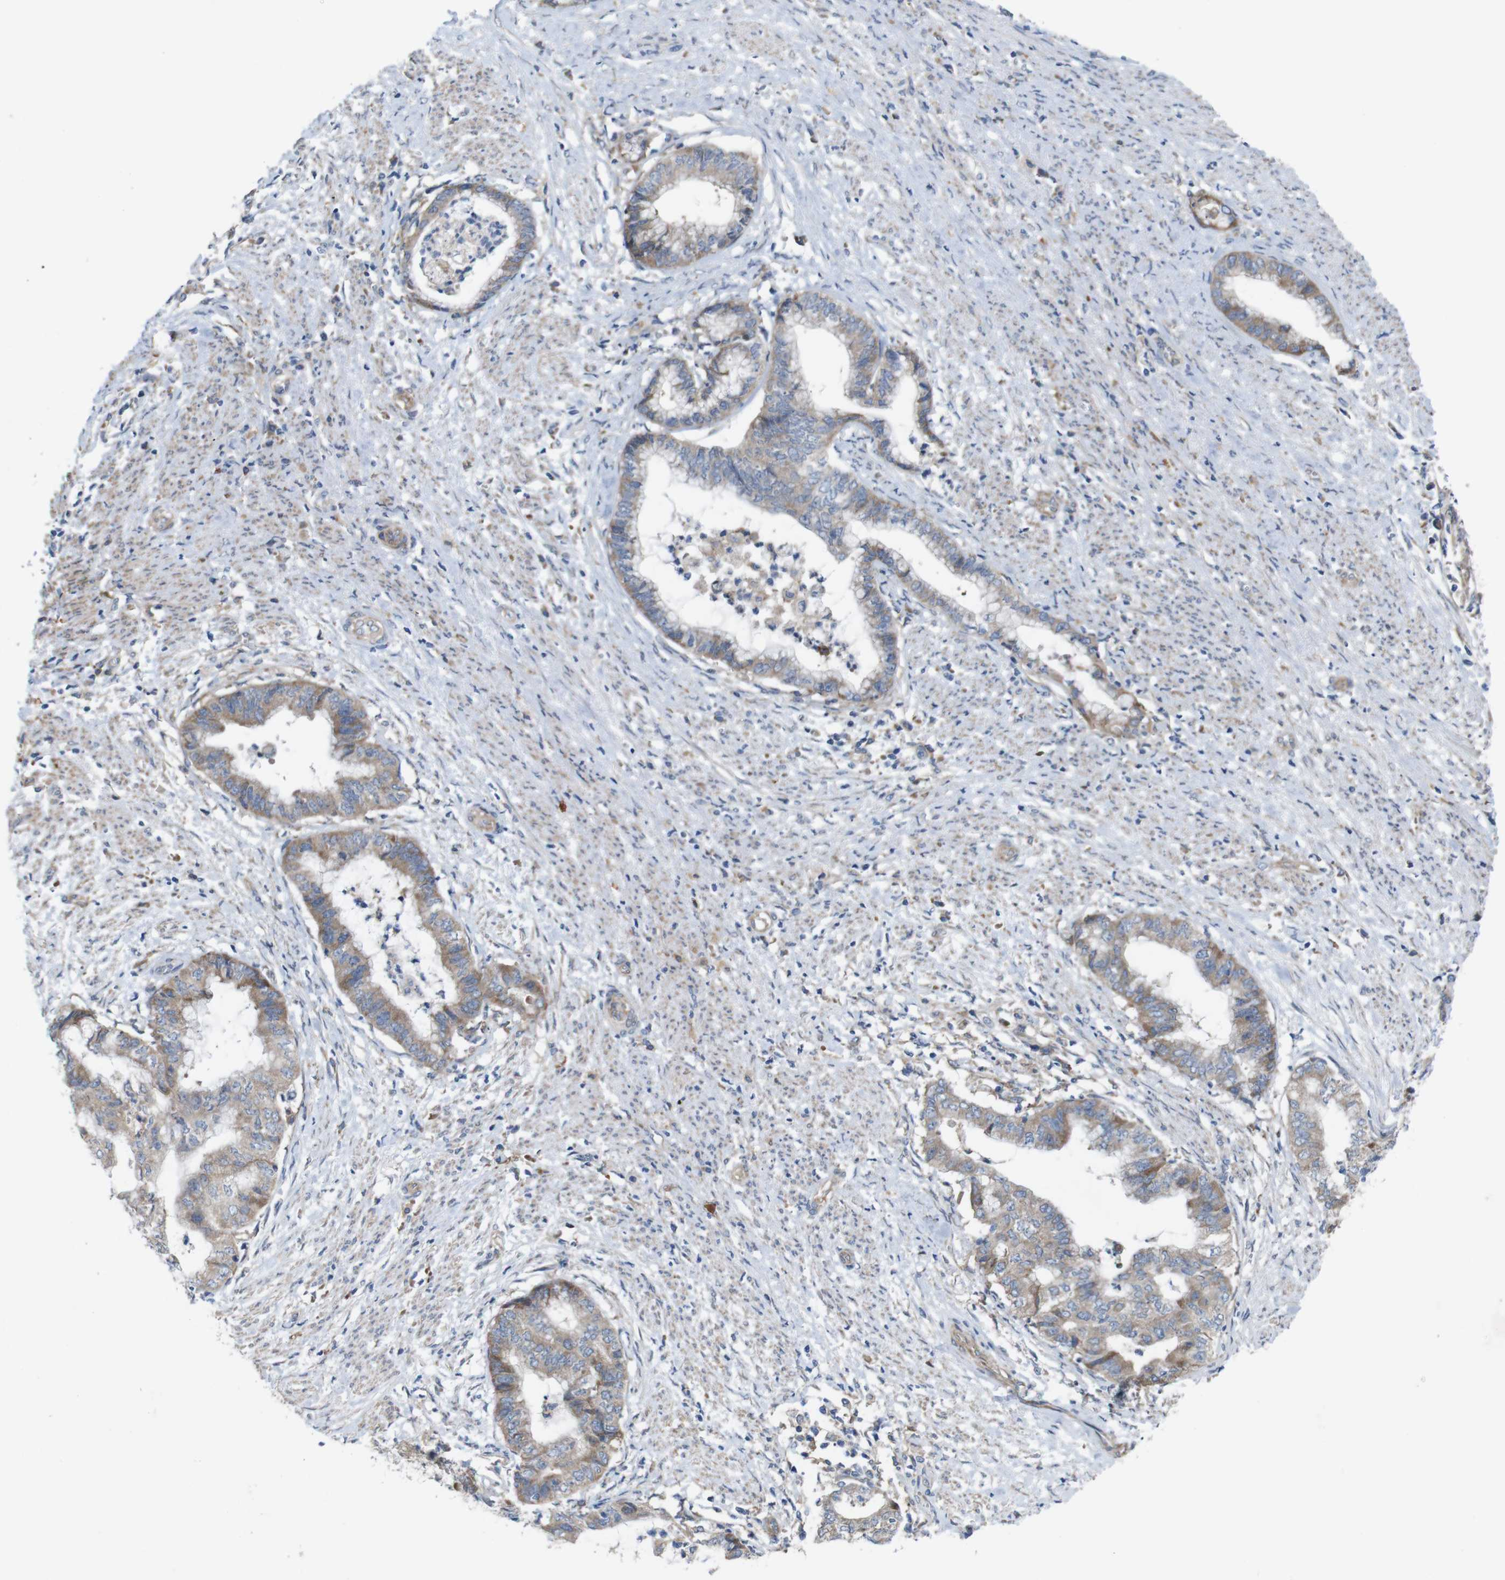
{"staining": {"intensity": "moderate", "quantity": ">75%", "location": "cytoplasmic/membranous"}, "tissue": "endometrial cancer", "cell_type": "Tumor cells", "image_type": "cancer", "snomed": [{"axis": "morphology", "description": "Necrosis, NOS"}, {"axis": "morphology", "description": "Adenocarcinoma, NOS"}, {"axis": "topography", "description": "Endometrium"}], "caption": "Adenocarcinoma (endometrial) tissue demonstrates moderate cytoplasmic/membranous expression in about >75% of tumor cells, visualized by immunohistochemistry. The staining was performed using DAB (3,3'-diaminobenzidine) to visualize the protein expression in brown, while the nuclei were stained in blue with hematoxylin (Magnification: 20x).", "gene": "SIGLEC8", "patient": {"sex": "female", "age": 79}}